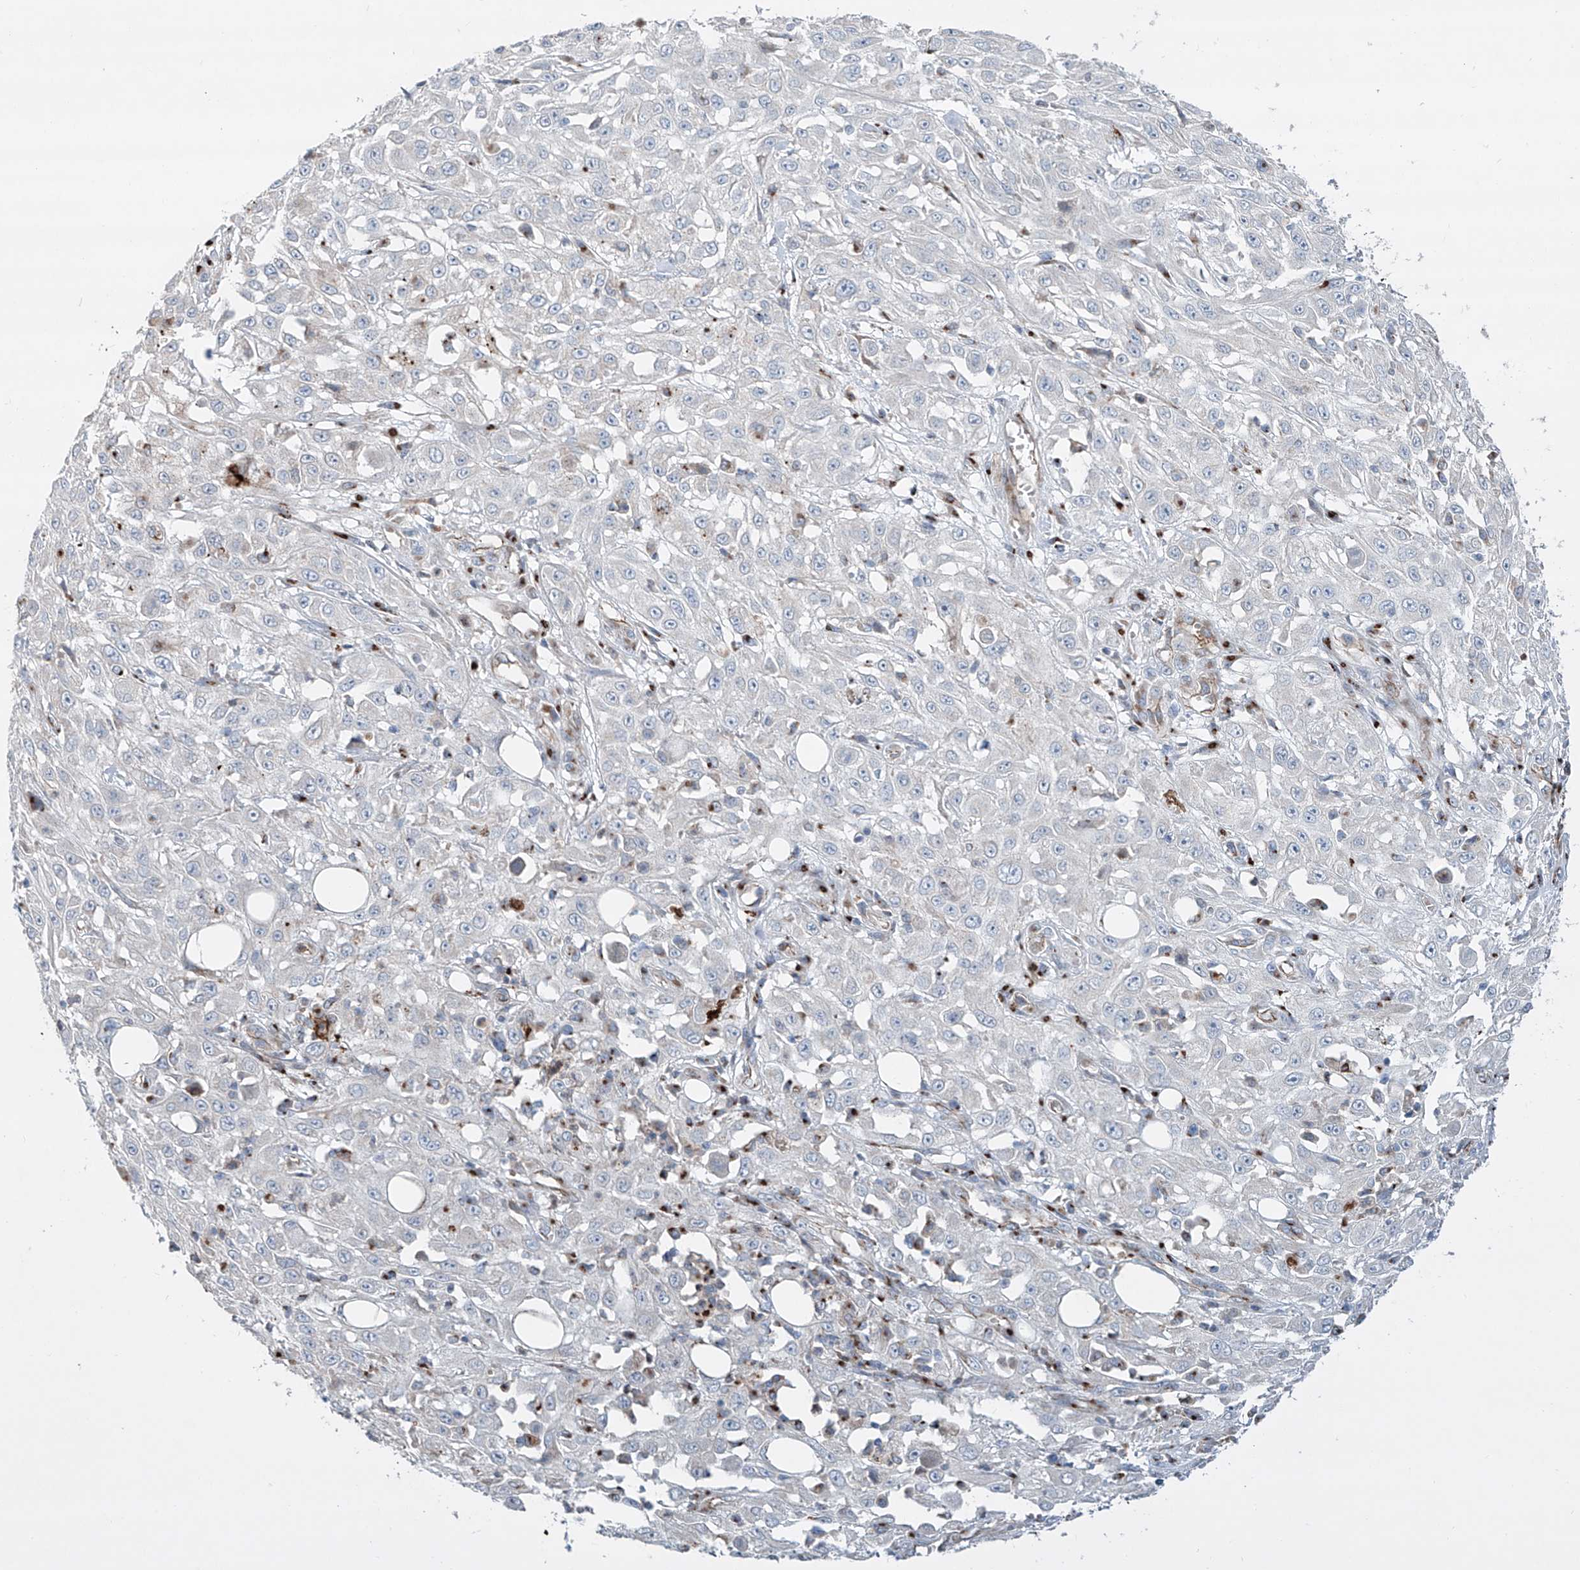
{"staining": {"intensity": "negative", "quantity": "none", "location": "none"}, "tissue": "skin cancer", "cell_type": "Tumor cells", "image_type": "cancer", "snomed": [{"axis": "morphology", "description": "Squamous cell carcinoma, NOS"}, {"axis": "morphology", "description": "Squamous cell carcinoma, metastatic, NOS"}, {"axis": "topography", "description": "Skin"}, {"axis": "topography", "description": "Lymph node"}], "caption": "There is no significant positivity in tumor cells of skin cancer (squamous cell carcinoma).", "gene": "CDH5", "patient": {"sex": "male", "age": 75}}